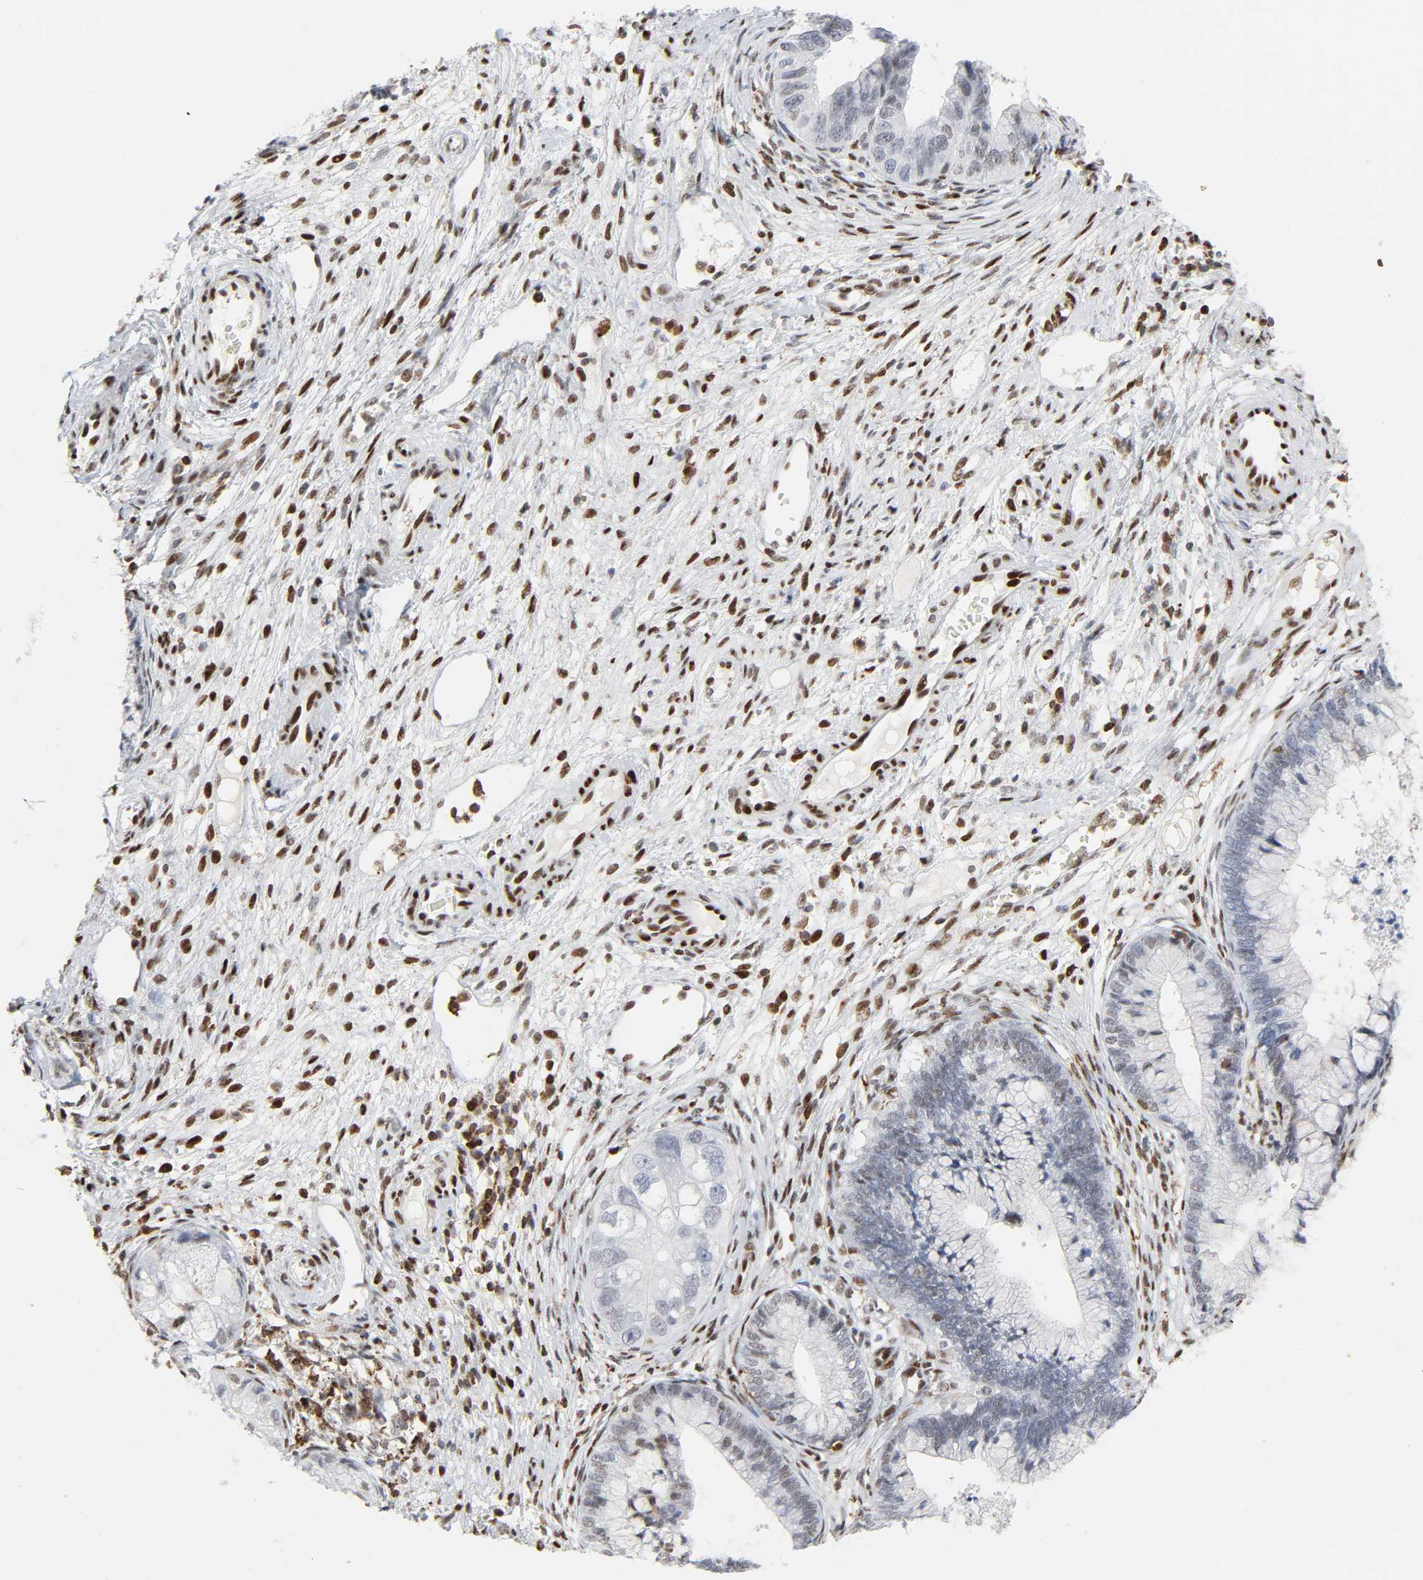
{"staining": {"intensity": "moderate", "quantity": "<25%", "location": "nuclear"}, "tissue": "cervical cancer", "cell_type": "Tumor cells", "image_type": "cancer", "snomed": [{"axis": "morphology", "description": "Adenocarcinoma, NOS"}, {"axis": "topography", "description": "Cervix"}], "caption": "Immunohistochemistry micrograph of neoplastic tissue: cervical cancer stained using immunohistochemistry (IHC) exhibits low levels of moderate protein expression localized specifically in the nuclear of tumor cells, appearing as a nuclear brown color.", "gene": "WAS", "patient": {"sex": "female", "age": 44}}